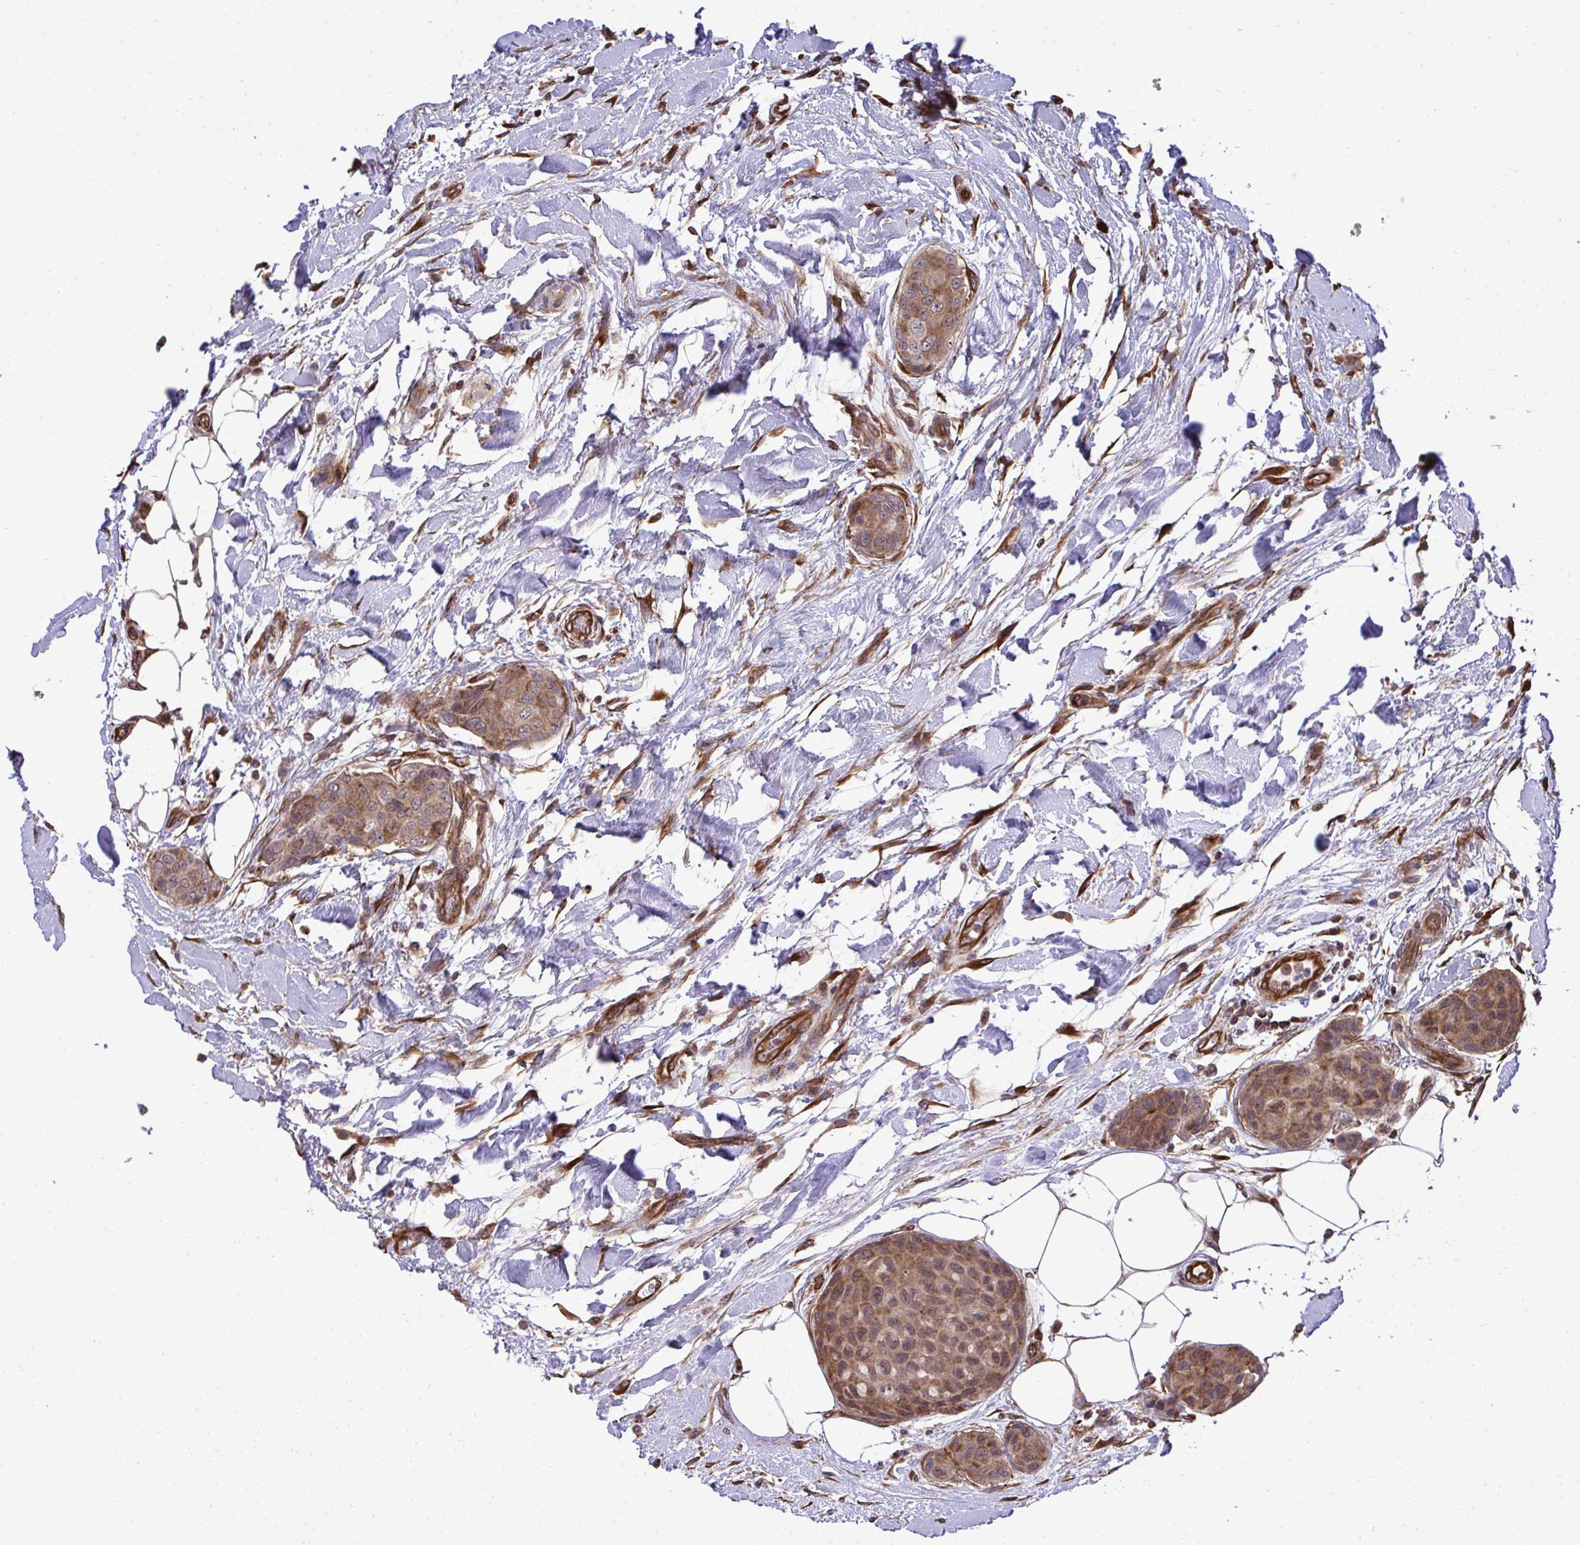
{"staining": {"intensity": "moderate", "quantity": ">75%", "location": "cytoplasmic/membranous"}, "tissue": "breast cancer", "cell_type": "Tumor cells", "image_type": "cancer", "snomed": [{"axis": "morphology", "description": "Duct carcinoma"}, {"axis": "topography", "description": "Breast"}, {"axis": "topography", "description": "Lymph node"}], "caption": "There is medium levels of moderate cytoplasmic/membranous expression in tumor cells of intraductal carcinoma (breast), as demonstrated by immunohistochemical staining (brown color).", "gene": "RPS15", "patient": {"sex": "female", "age": 80}}